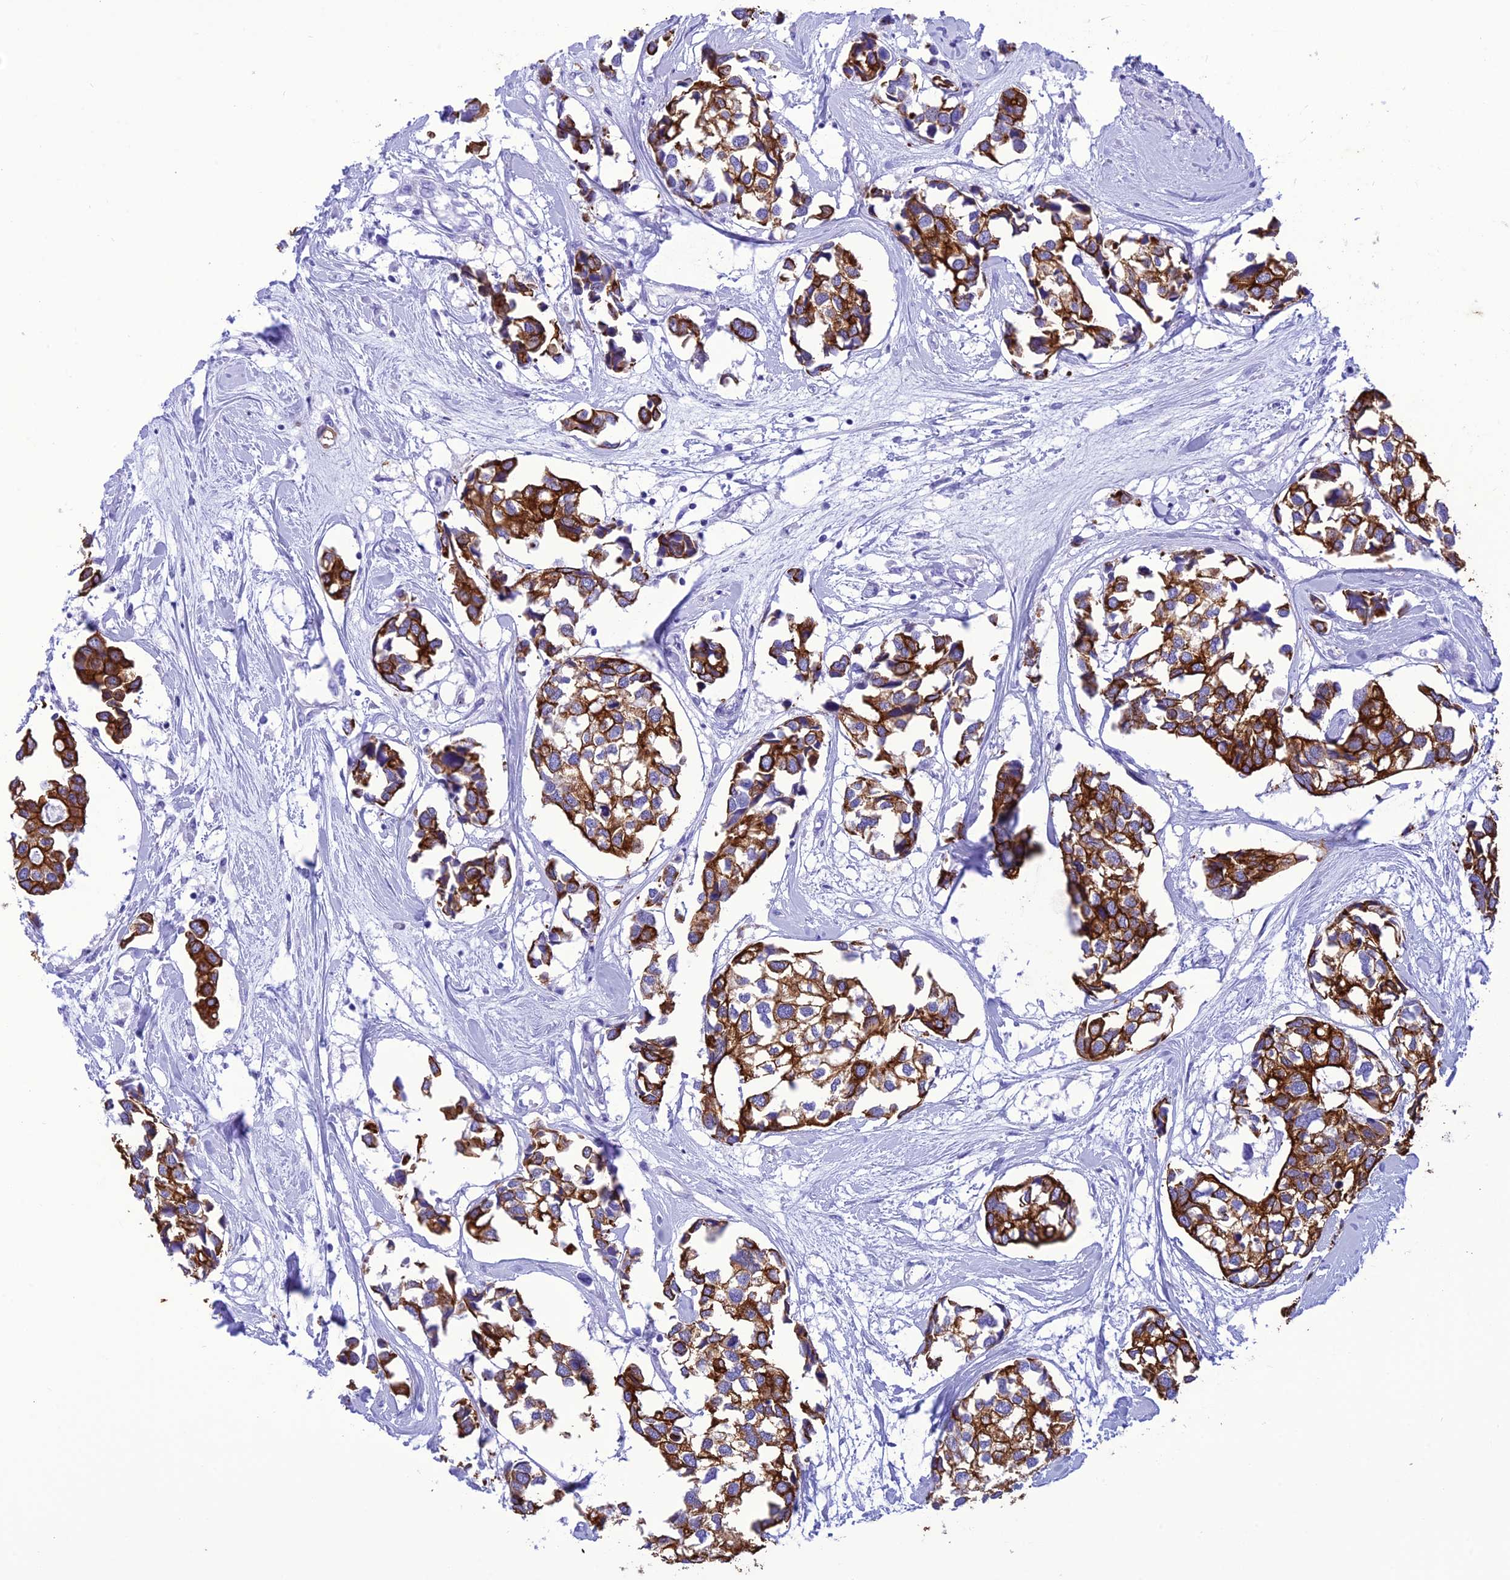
{"staining": {"intensity": "strong", "quantity": ">75%", "location": "cytoplasmic/membranous"}, "tissue": "breast cancer", "cell_type": "Tumor cells", "image_type": "cancer", "snomed": [{"axis": "morphology", "description": "Duct carcinoma"}, {"axis": "topography", "description": "Breast"}], "caption": "Tumor cells demonstrate strong cytoplasmic/membranous positivity in approximately >75% of cells in breast cancer (intraductal carcinoma). (Brightfield microscopy of DAB IHC at high magnification).", "gene": "VPS52", "patient": {"sex": "female", "age": 83}}